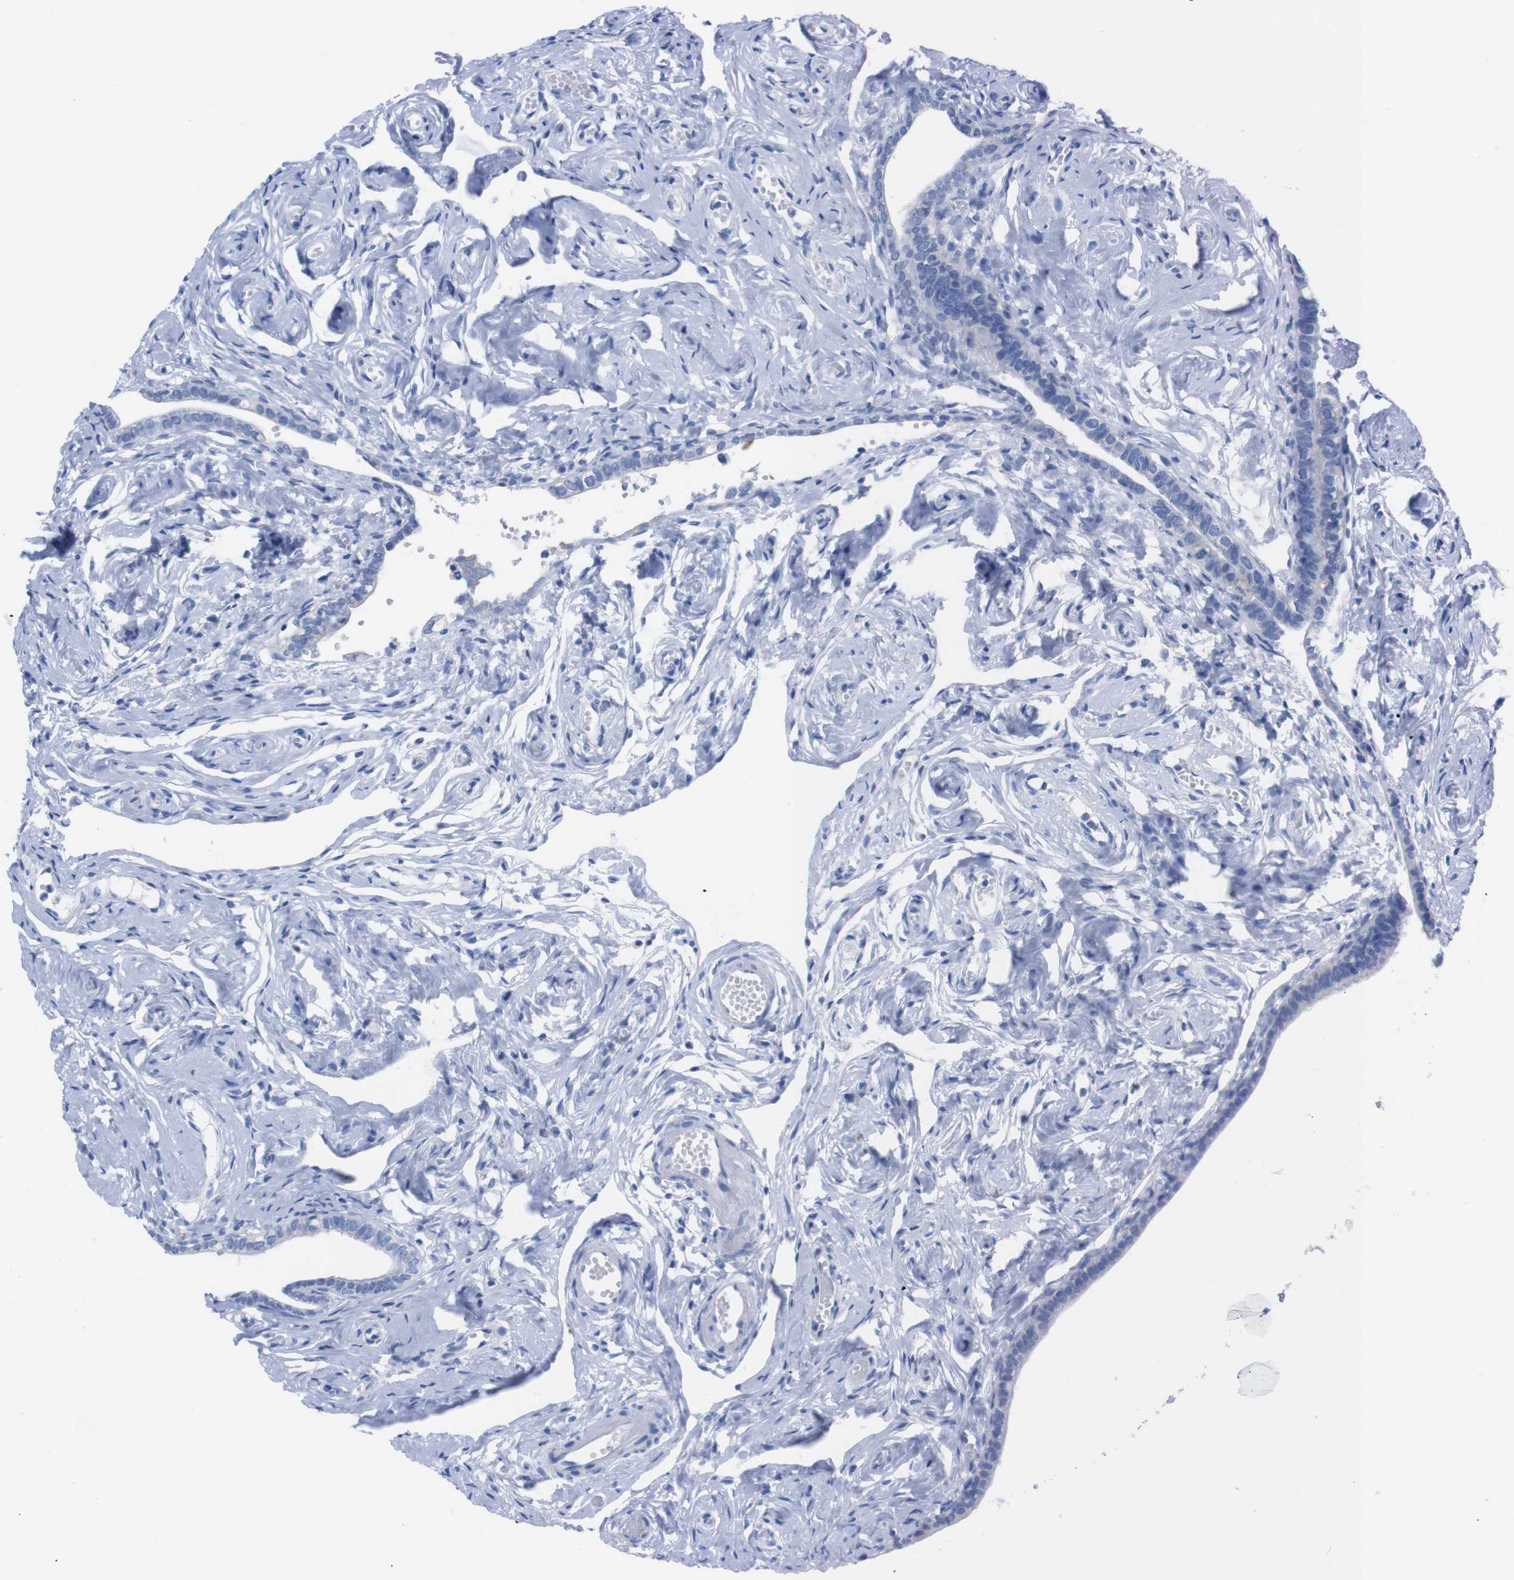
{"staining": {"intensity": "negative", "quantity": "none", "location": "none"}, "tissue": "fallopian tube", "cell_type": "Glandular cells", "image_type": "normal", "snomed": [{"axis": "morphology", "description": "Normal tissue, NOS"}, {"axis": "topography", "description": "Fallopian tube"}], "caption": "Protein analysis of unremarkable fallopian tube displays no significant expression in glandular cells.", "gene": "TMEM243", "patient": {"sex": "female", "age": 71}}